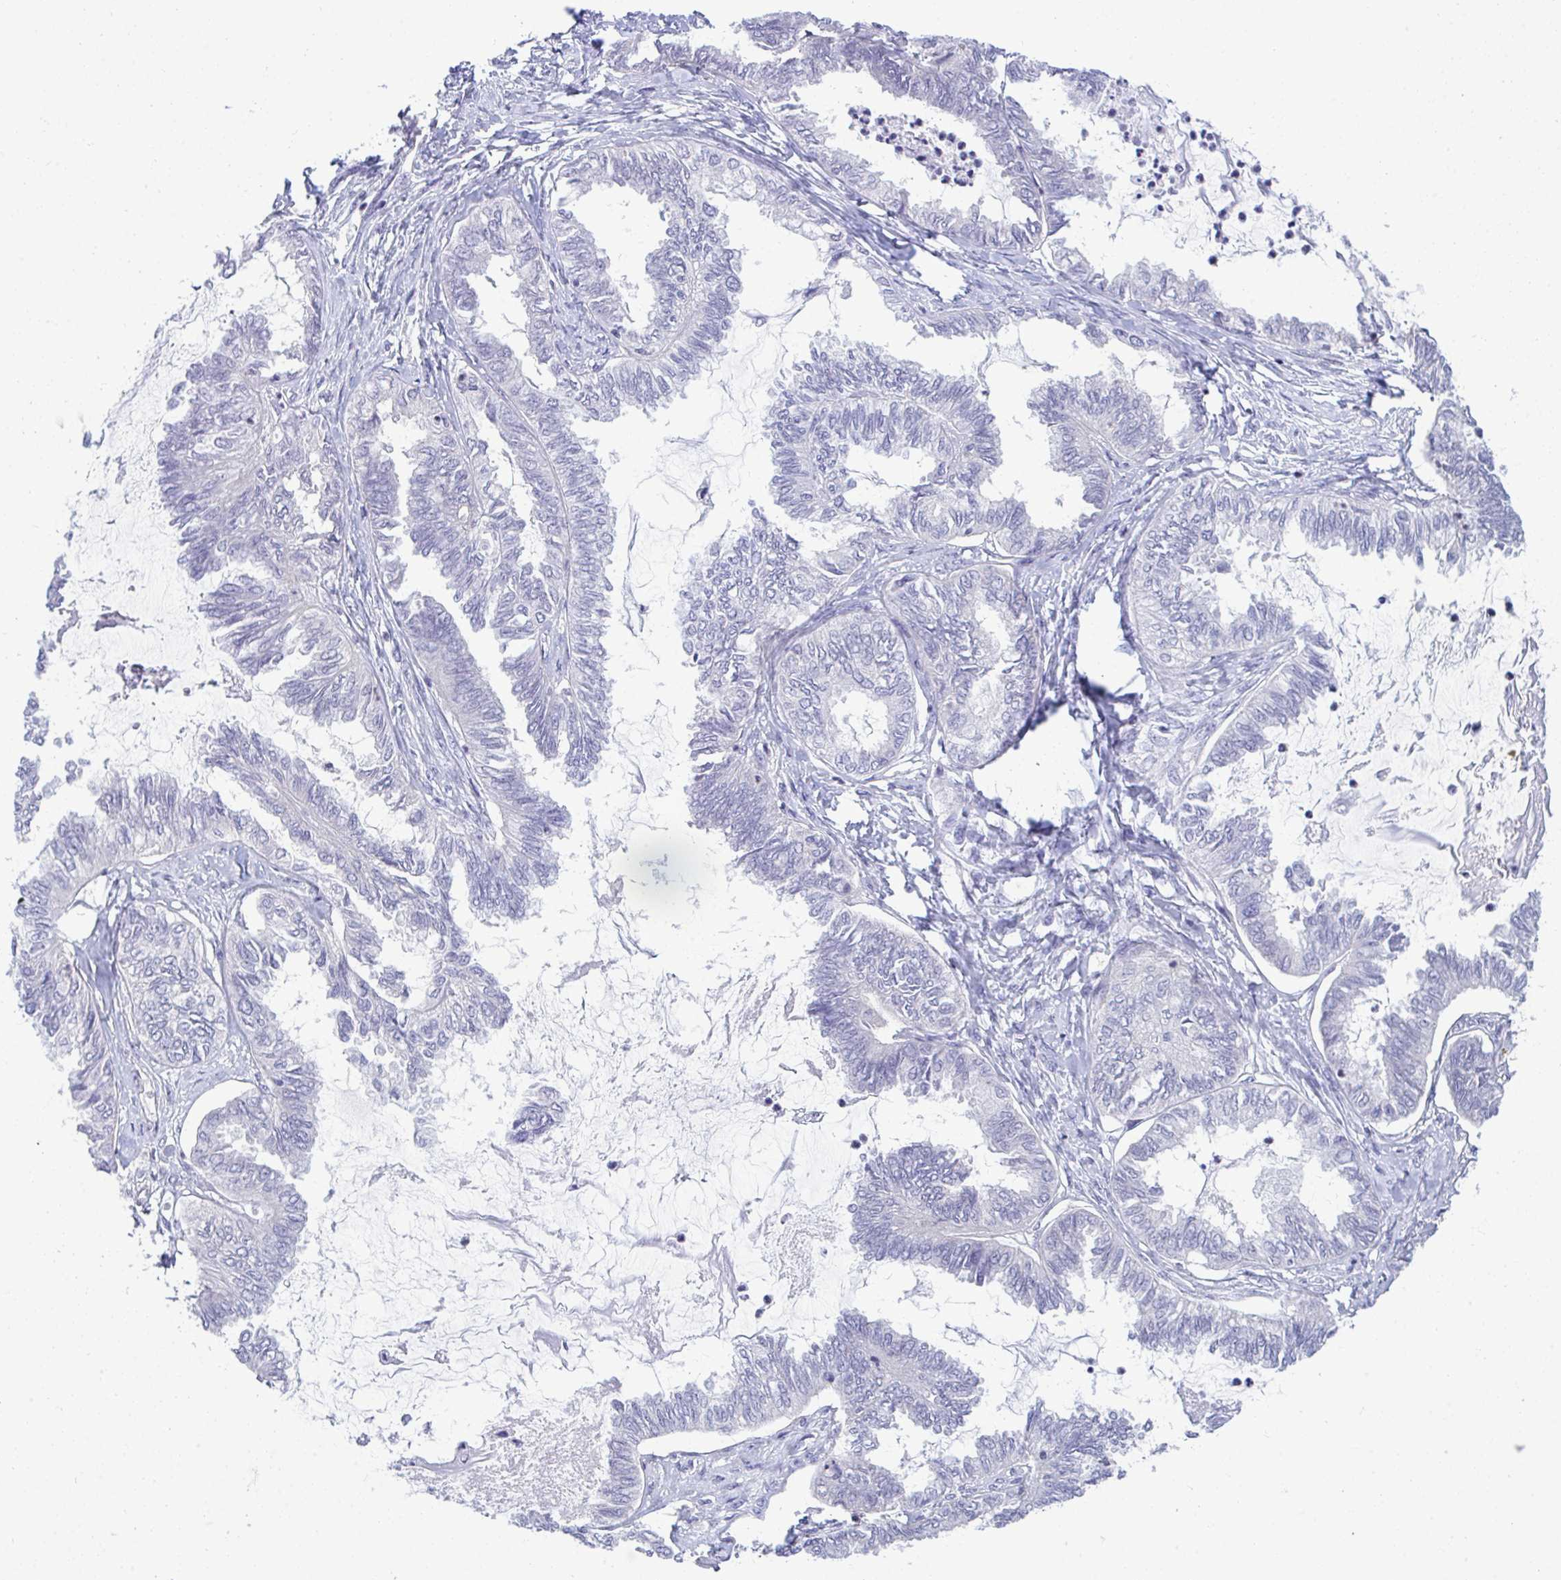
{"staining": {"intensity": "negative", "quantity": "none", "location": "none"}, "tissue": "ovarian cancer", "cell_type": "Tumor cells", "image_type": "cancer", "snomed": [{"axis": "morphology", "description": "Carcinoma, endometroid"}, {"axis": "topography", "description": "Ovary"}], "caption": "Protein analysis of ovarian cancer displays no significant staining in tumor cells.", "gene": "PIGK", "patient": {"sex": "female", "age": 70}}